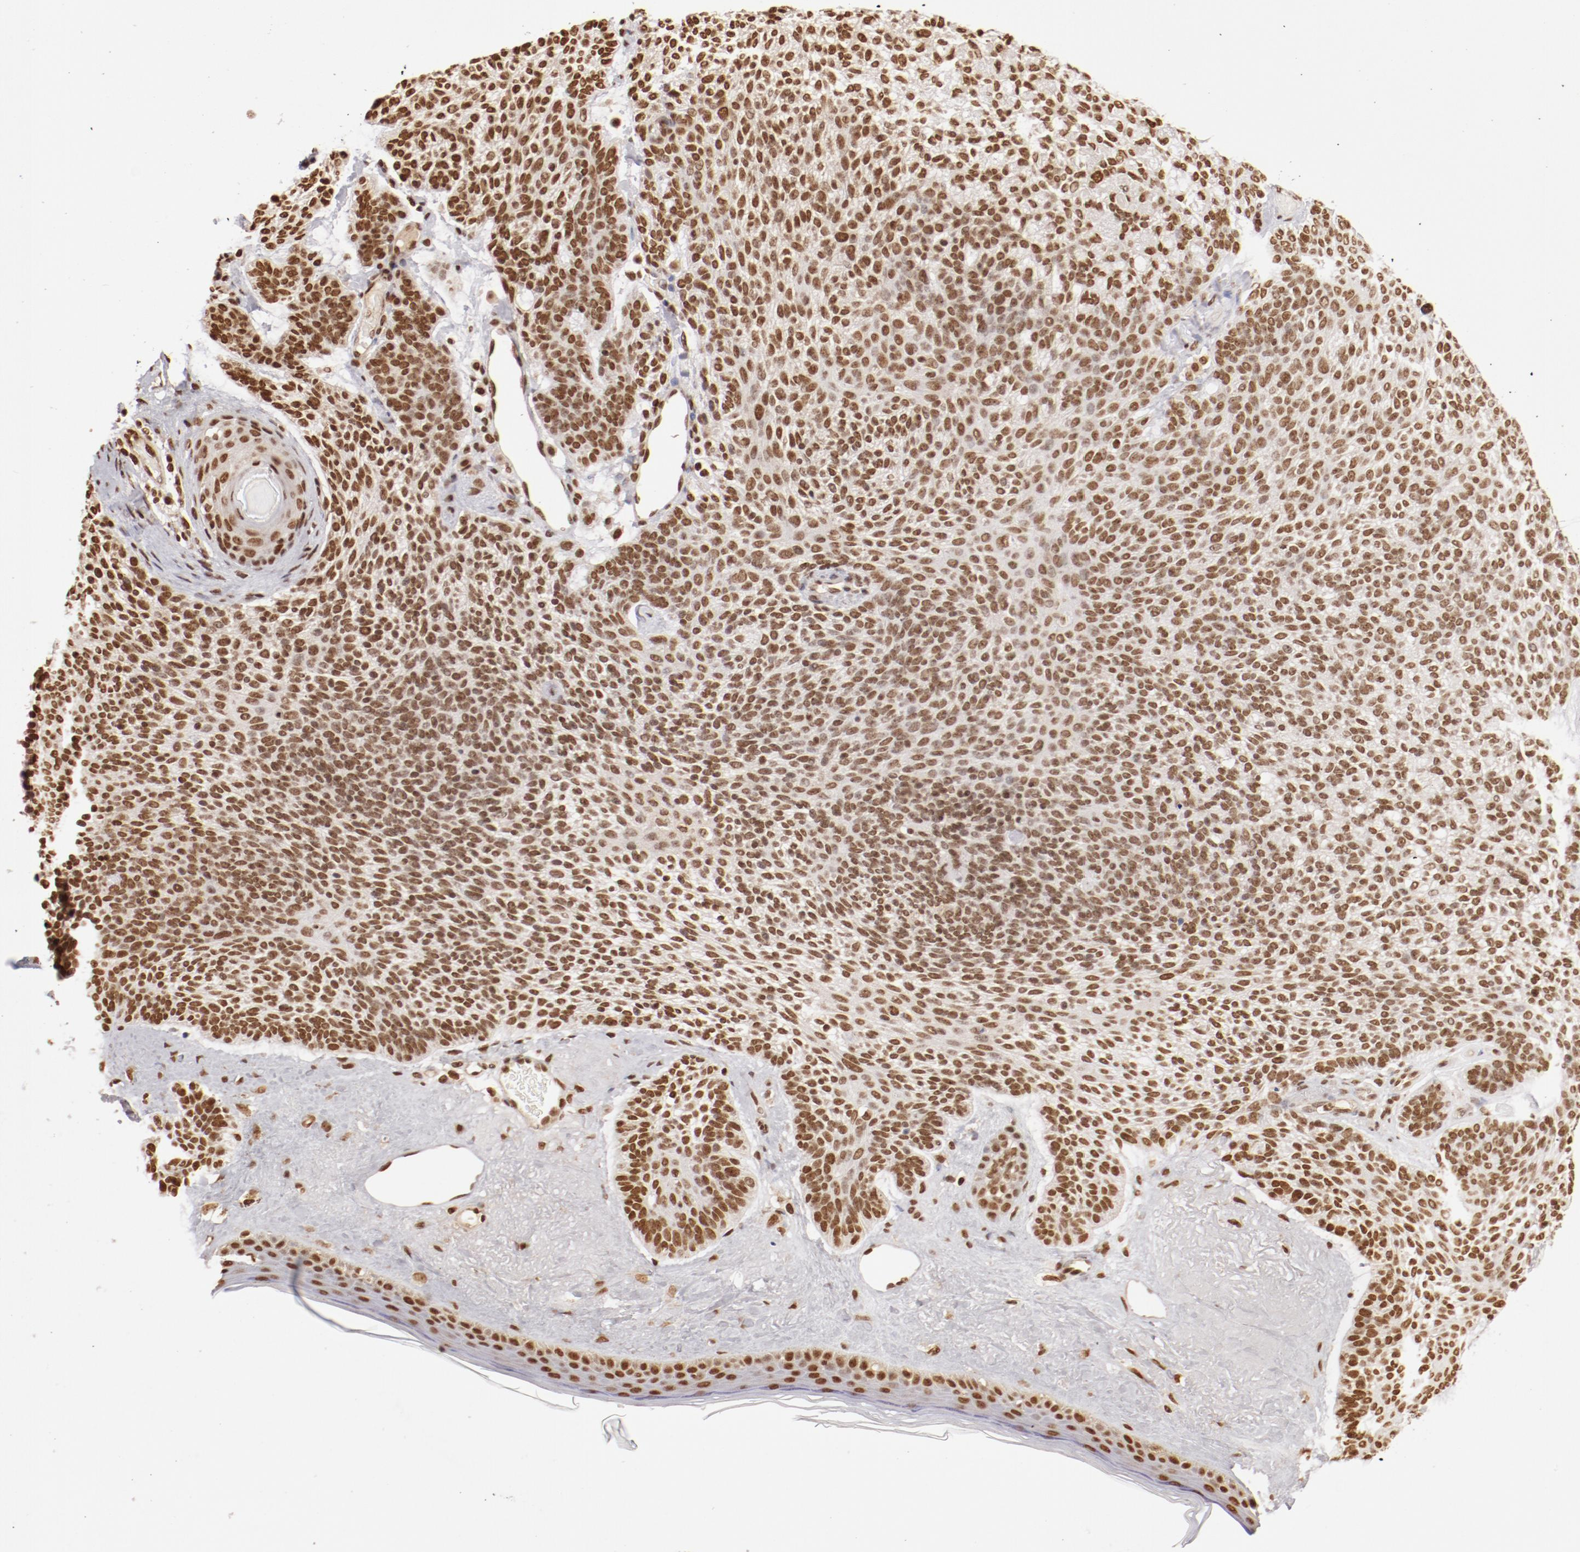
{"staining": {"intensity": "moderate", "quantity": ">75%", "location": "nuclear"}, "tissue": "skin cancer", "cell_type": "Tumor cells", "image_type": "cancer", "snomed": [{"axis": "morphology", "description": "Normal tissue, NOS"}, {"axis": "morphology", "description": "Basal cell carcinoma"}, {"axis": "topography", "description": "Skin"}], "caption": "A photomicrograph of skin basal cell carcinoma stained for a protein demonstrates moderate nuclear brown staining in tumor cells.", "gene": "ABL2", "patient": {"sex": "female", "age": 70}}